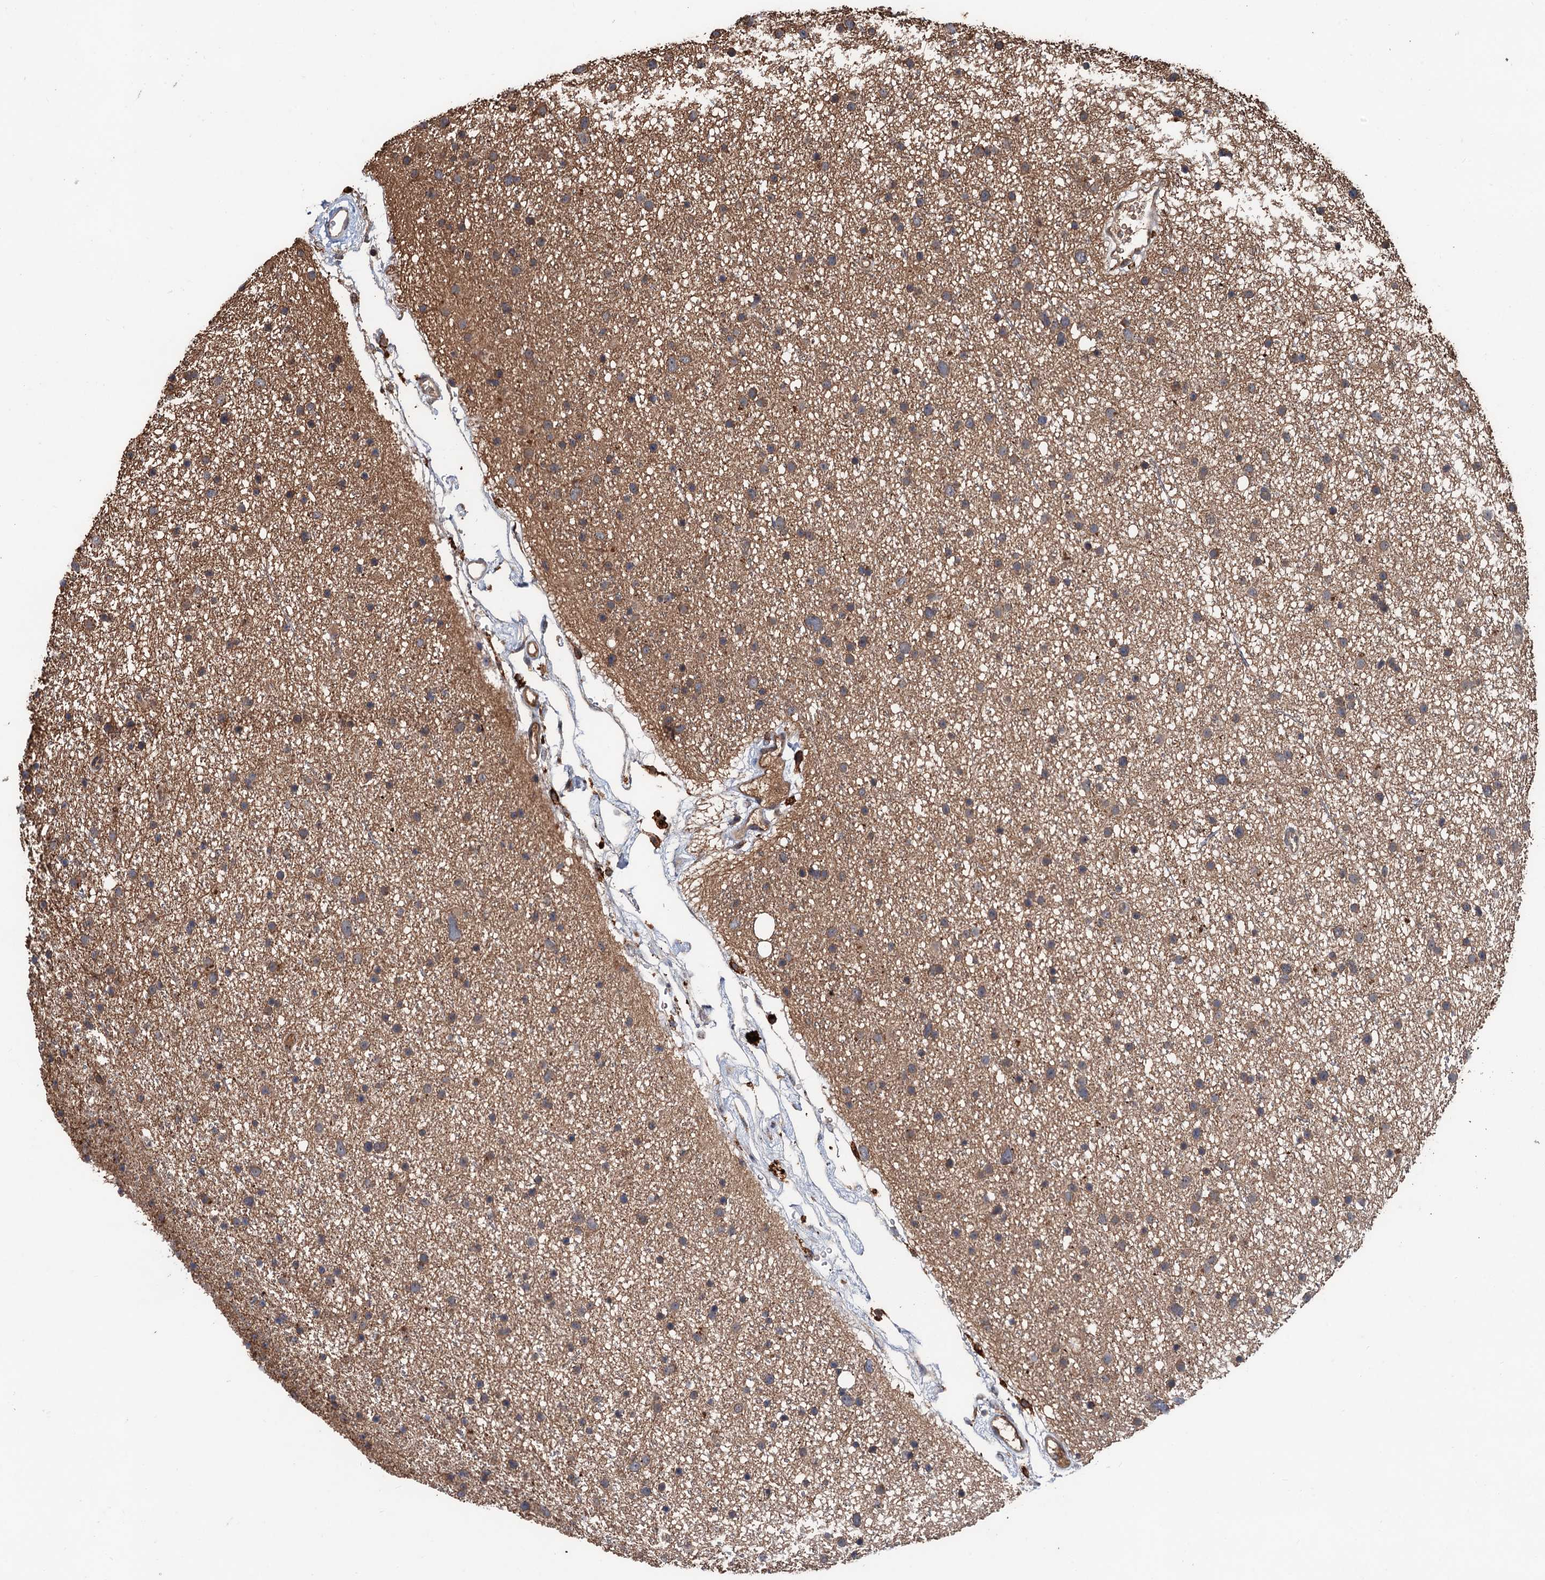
{"staining": {"intensity": "weak", "quantity": ">75%", "location": "cytoplasmic/membranous"}, "tissue": "glioma", "cell_type": "Tumor cells", "image_type": "cancer", "snomed": [{"axis": "morphology", "description": "Glioma, malignant, Low grade"}, {"axis": "topography", "description": "Cerebral cortex"}], "caption": "A high-resolution micrograph shows immunohistochemistry staining of malignant glioma (low-grade), which exhibits weak cytoplasmic/membranous positivity in about >75% of tumor cells. The protein of interest is shown in brown color, while the nuclei are stained blue.", "gene": "ZNF438", "patient": {"sex": "female", "age": 39}}